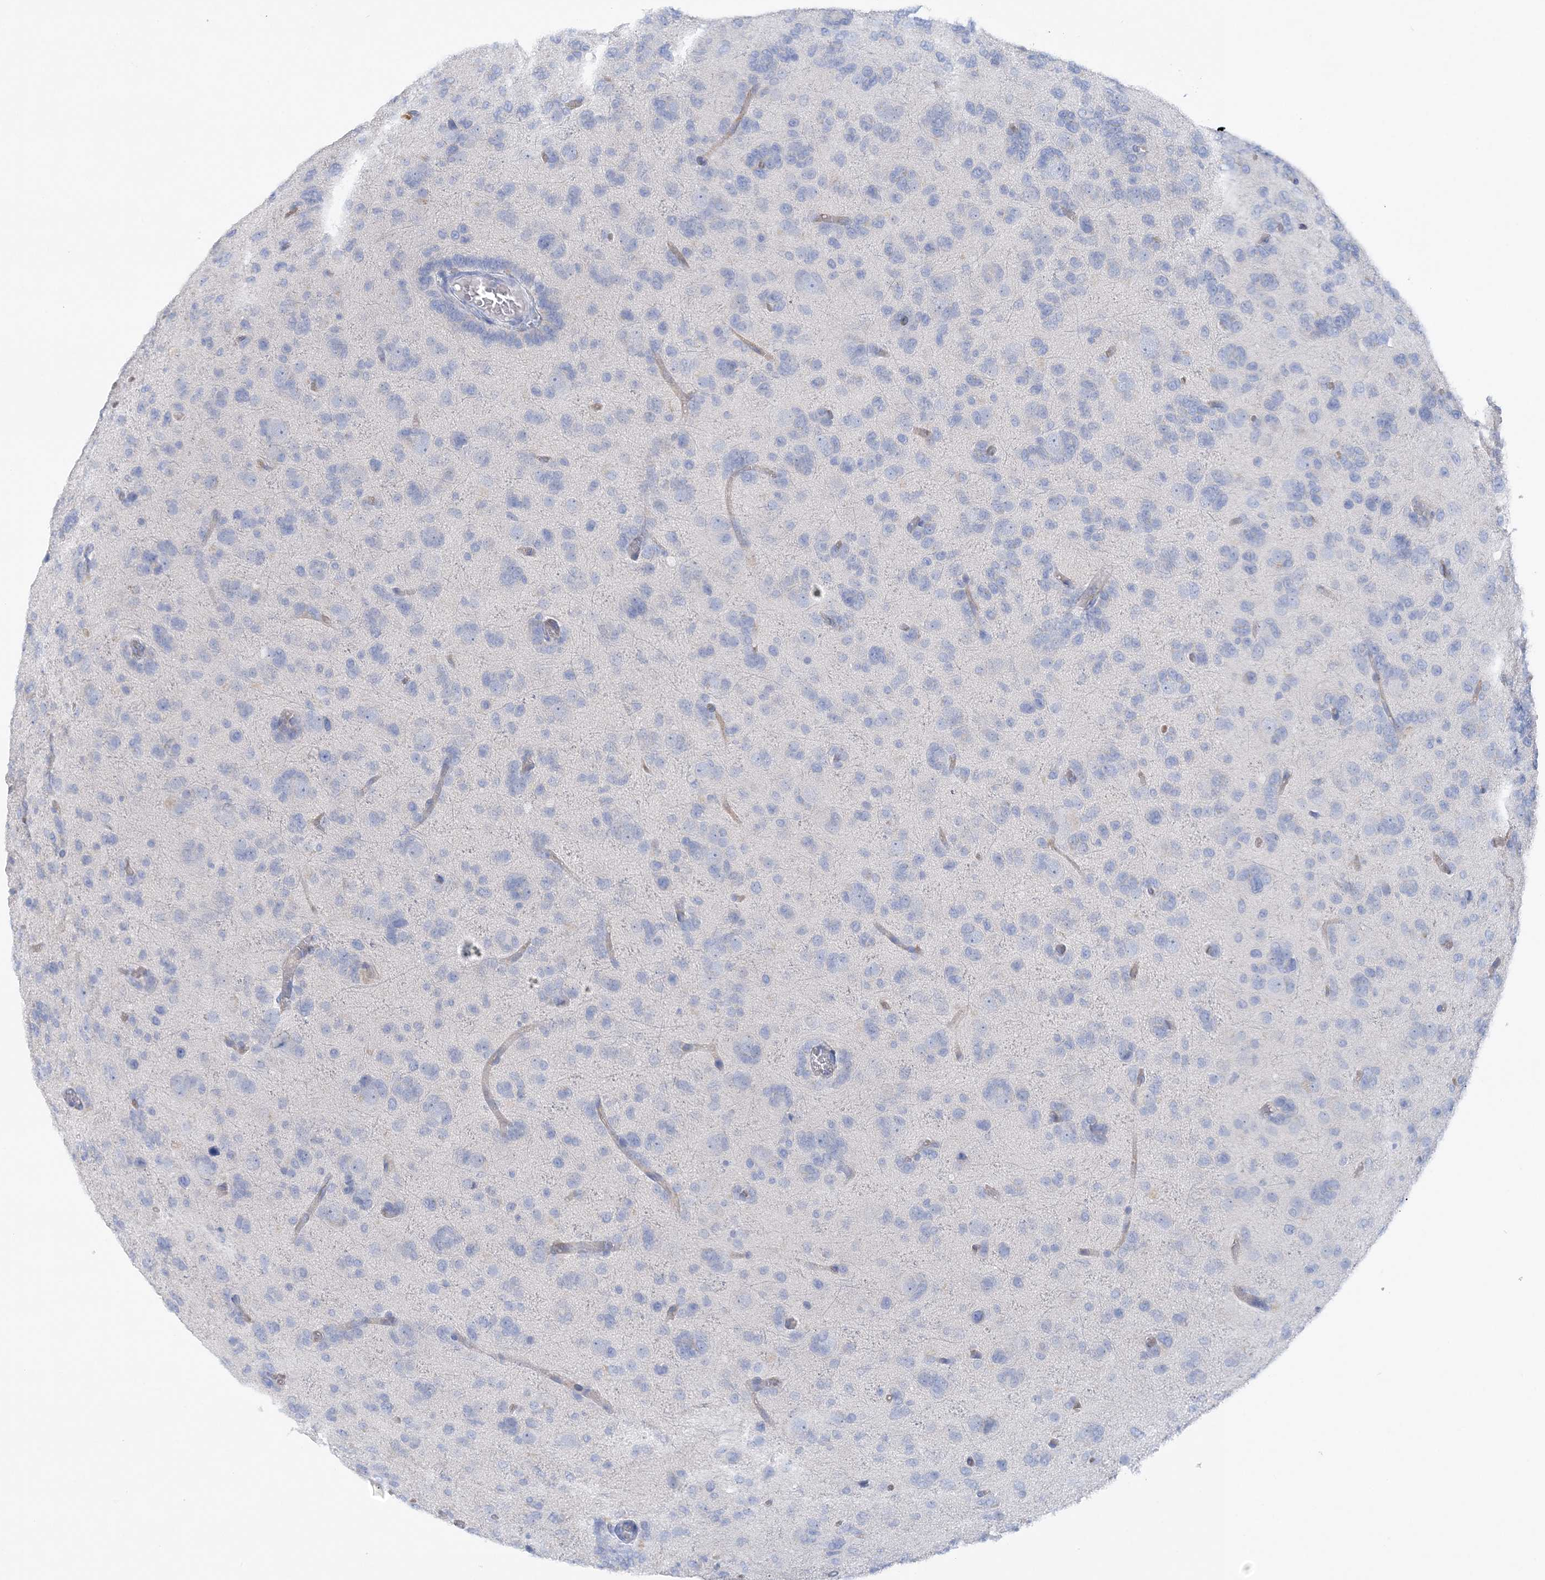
{"staining": {"intensity": "negative", "quantity": "none", "location": "none"}, "tissue": "glioma", "cell_type": "Tumor cells", "image_type": "cancer", "snomed": [{"axis": "morphology", "description": "Glioma, malignant, High grade"}, {"axis": "topography", "description": "Brain"}], "caption": "Tumor cells are negative for protein expression in human glioma.", "gene": "SLC5A6", "patient": {"sex": "female", "age": 59}}